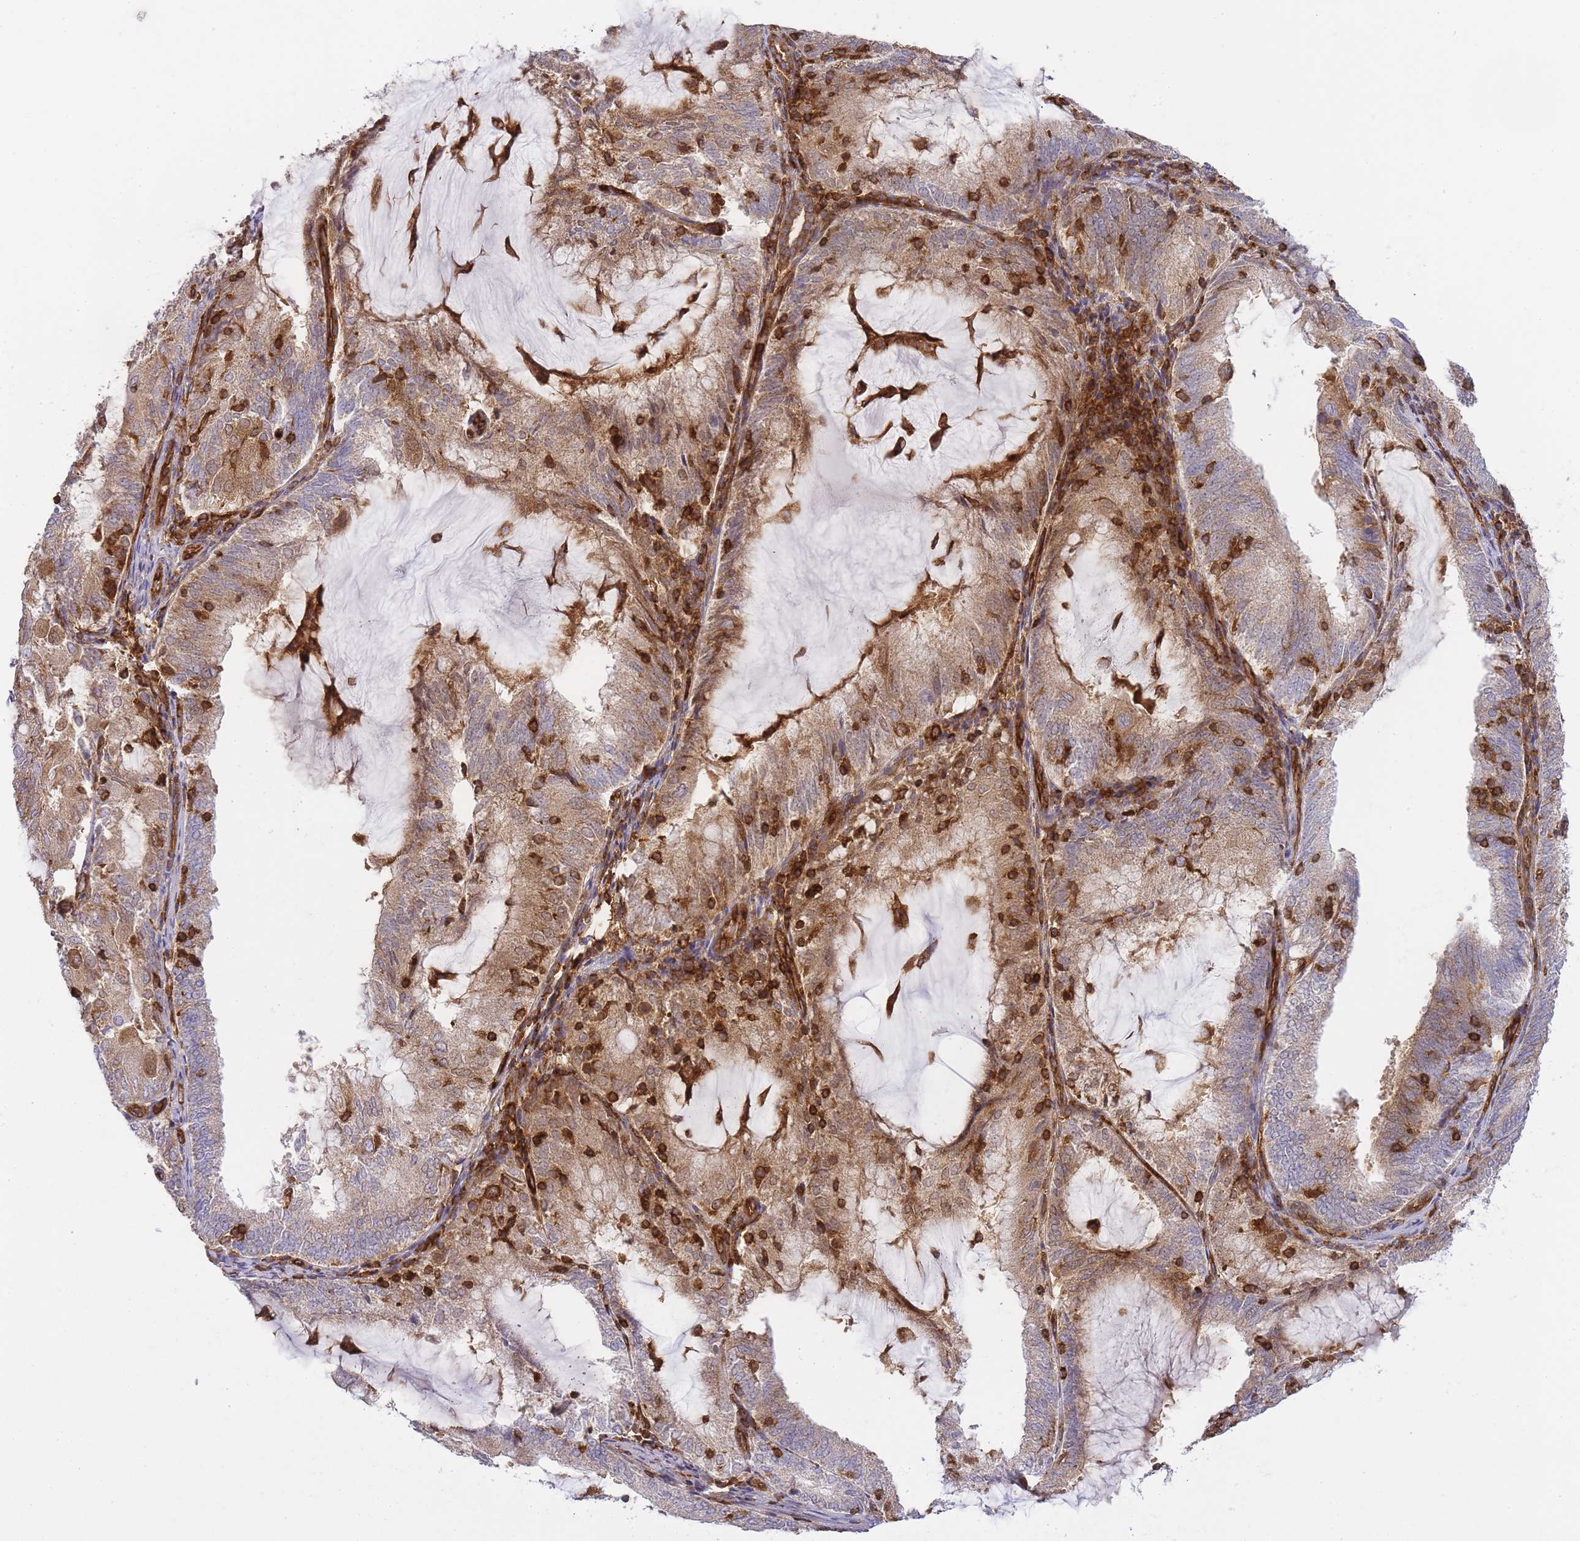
{"staining": {"intensity": "moderate", "quantity": ">75%", "location": "cytoplasmic/membranous"}, "tissue": "endometrial cancer", "cell_type": "Tumor cells", "image_type": "cancer", "snomed": [{"axis": "morphology", "description": "Adenocarcinoma, NOS"}, {"axis": "topography", "description": "Endometrium"}], "caption": "A medium amount of moderate cytoplasmic/membranous expression is appreciated in approximately >75% of tumor cells in endometrial adenocarcinoma tissue. The protein of interest is shown in brown color, while the nuclei are stained blue.", "gene": "MSN", "patient": {"sex": "female", "age": 81}}